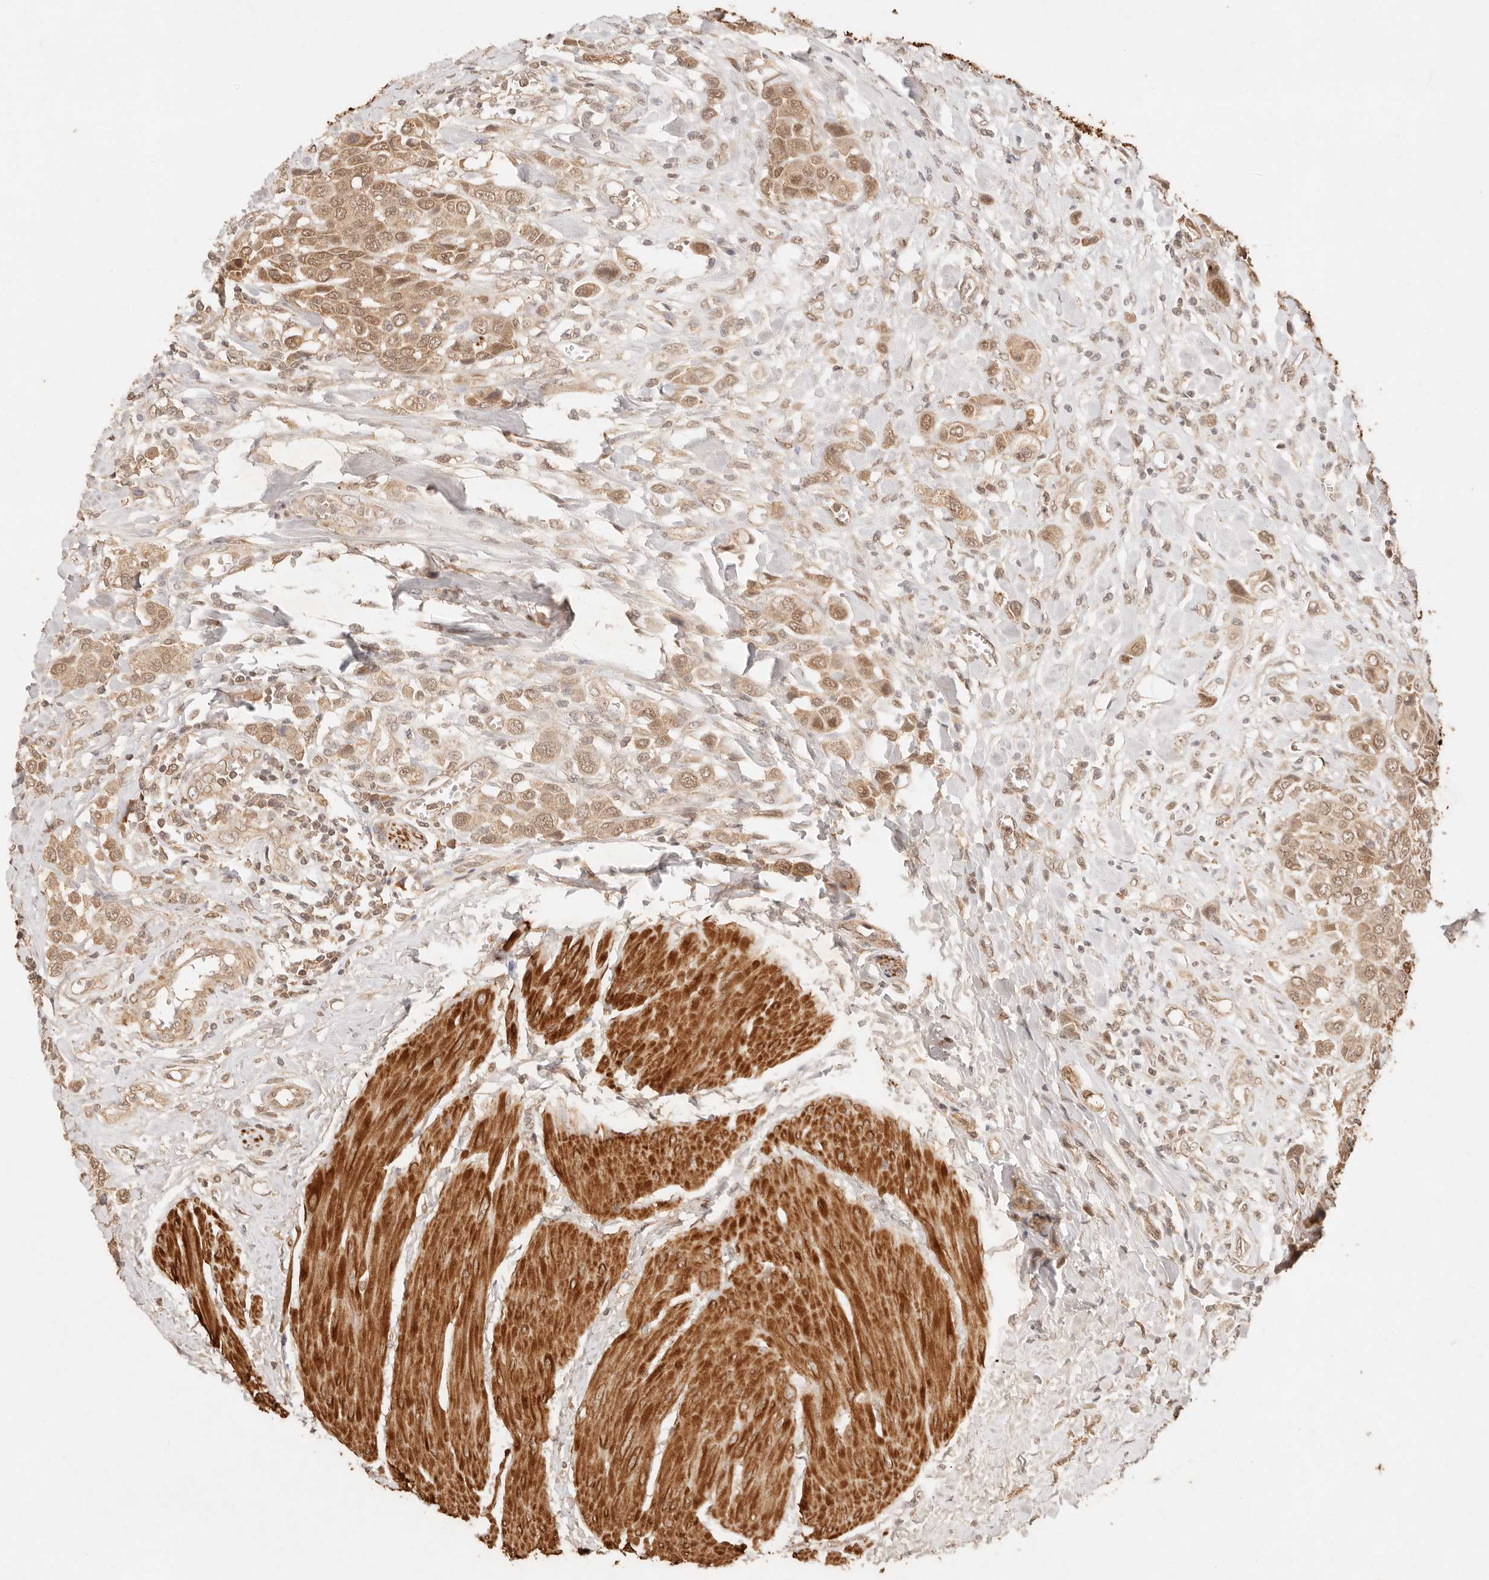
{"staining": {"intensity": "moderate", "quantity": ">75%", "location": "cytoplasmic/membranous,nuclear"}, "tissue": "urothelial cancer", "cell_type": "Tumor cells", "image_type": "cancer", "snomed": [{"axis": "morphology", "description": "Urothelial carcinoma, High grade"}, {"axis": "topography", "description": "Urinary bladder"}], "caption": "Moderate cytoplasmic/membranous and nuclear expression for a protein is seen in about >75% of tumor cells of urothelial cancer using IHC.", "gene": "TRIM11", "patient": {"sex": "male", "age": 50}}